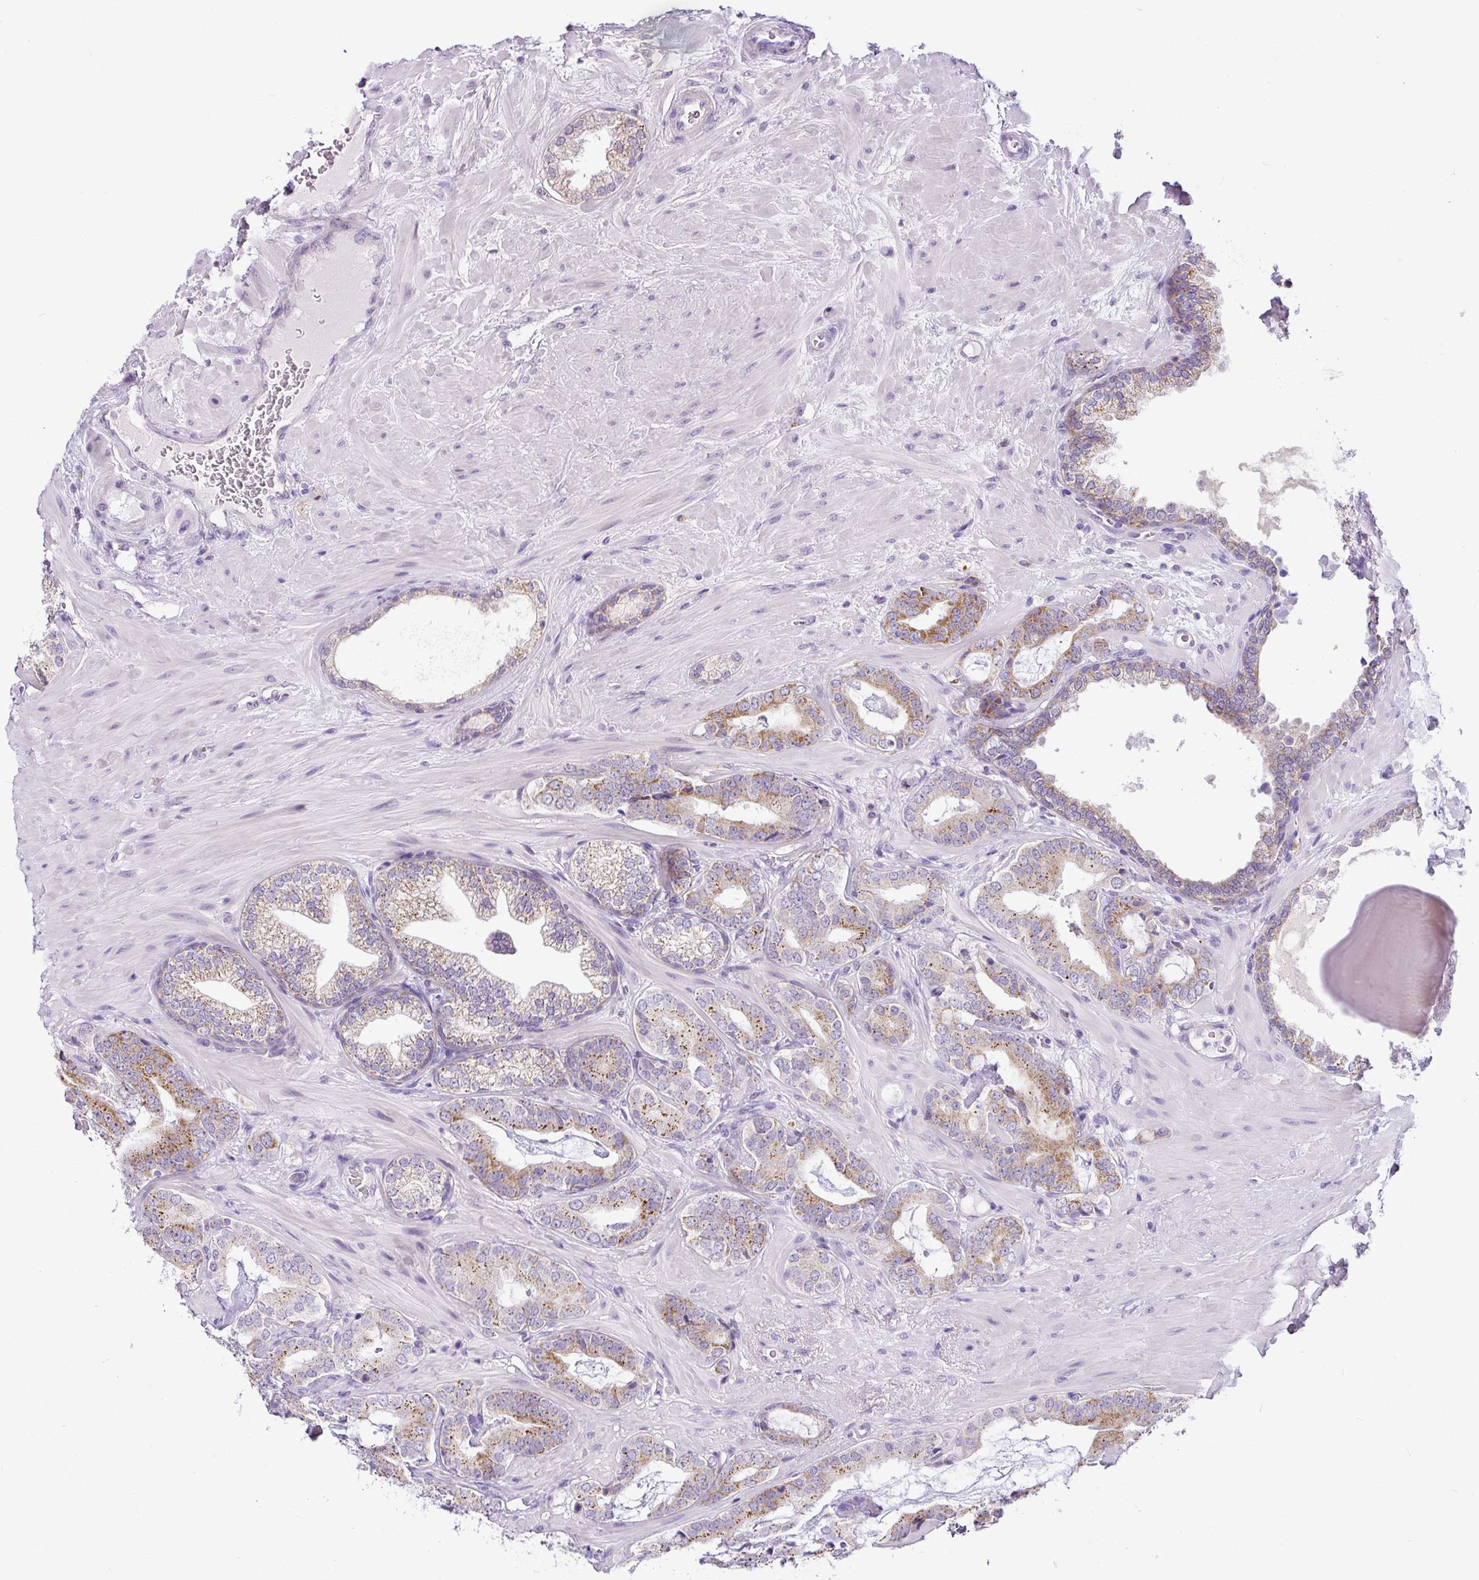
{"staining": {"intensity": "moderate", "quantity": "25%-75%", "location": "cytoplasmic/membranous"}, "tissue": "prostate cancer", "cell_type": "Tumor cells", "image_type": "cancer", "snomed": [{"axis": "morphology", "description": "Adenocarcinoma, Low grade"}, {"axis": "topography", "description": "Prostate"}], "caption": "Tumor cells exhibit moderate cytoplasmic/membranous positivity in about 25%-75% of cells in prostate low-grade adenocarcinoma. Immunohistochemistry (ihc) stains the protein in brown and the nuclei are stained blue.", "gene": "HMCN2", "patient": {"sex": "male", "age": 61}}